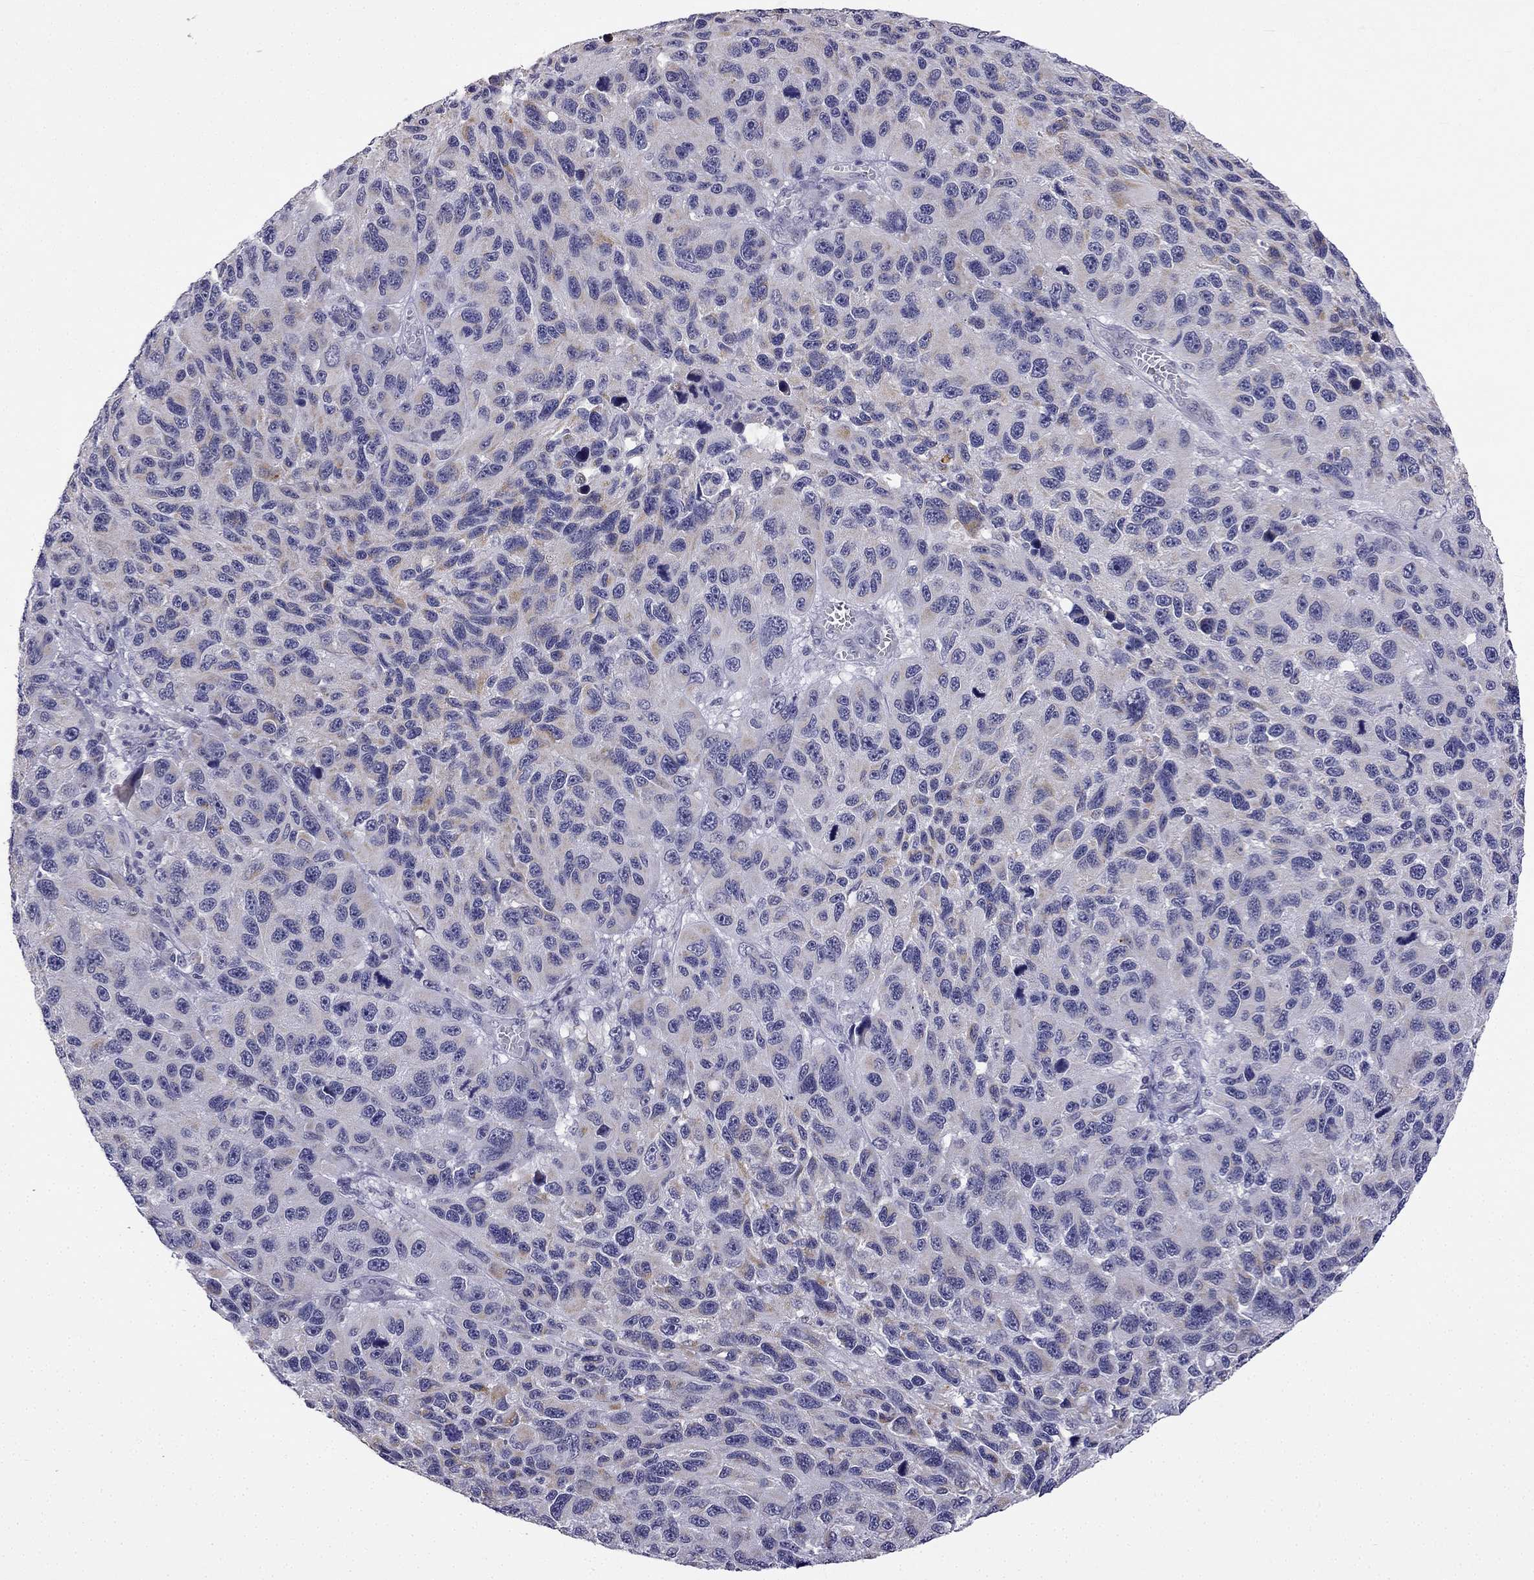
{"staining": {"intensity": "moderate", "quantity": "<25%", "location": "cytoplasmic/membranous"}, "tissue": "melanoma", "cell_type": "Tumor cells", "image_type": "cancer", "snomed": [{"axis": "morphology", "description": "Malignant melanoma, NOS"}, {"axis": "topography", "description": "Skin"}], "caption": "Protein staining of melanoma tissue shows moderate cytoplasmic/membranous expression in approximately <25% of tumor cells.", "gene": "C5orf49", "patient": {"sex": "male", "age": 53}}